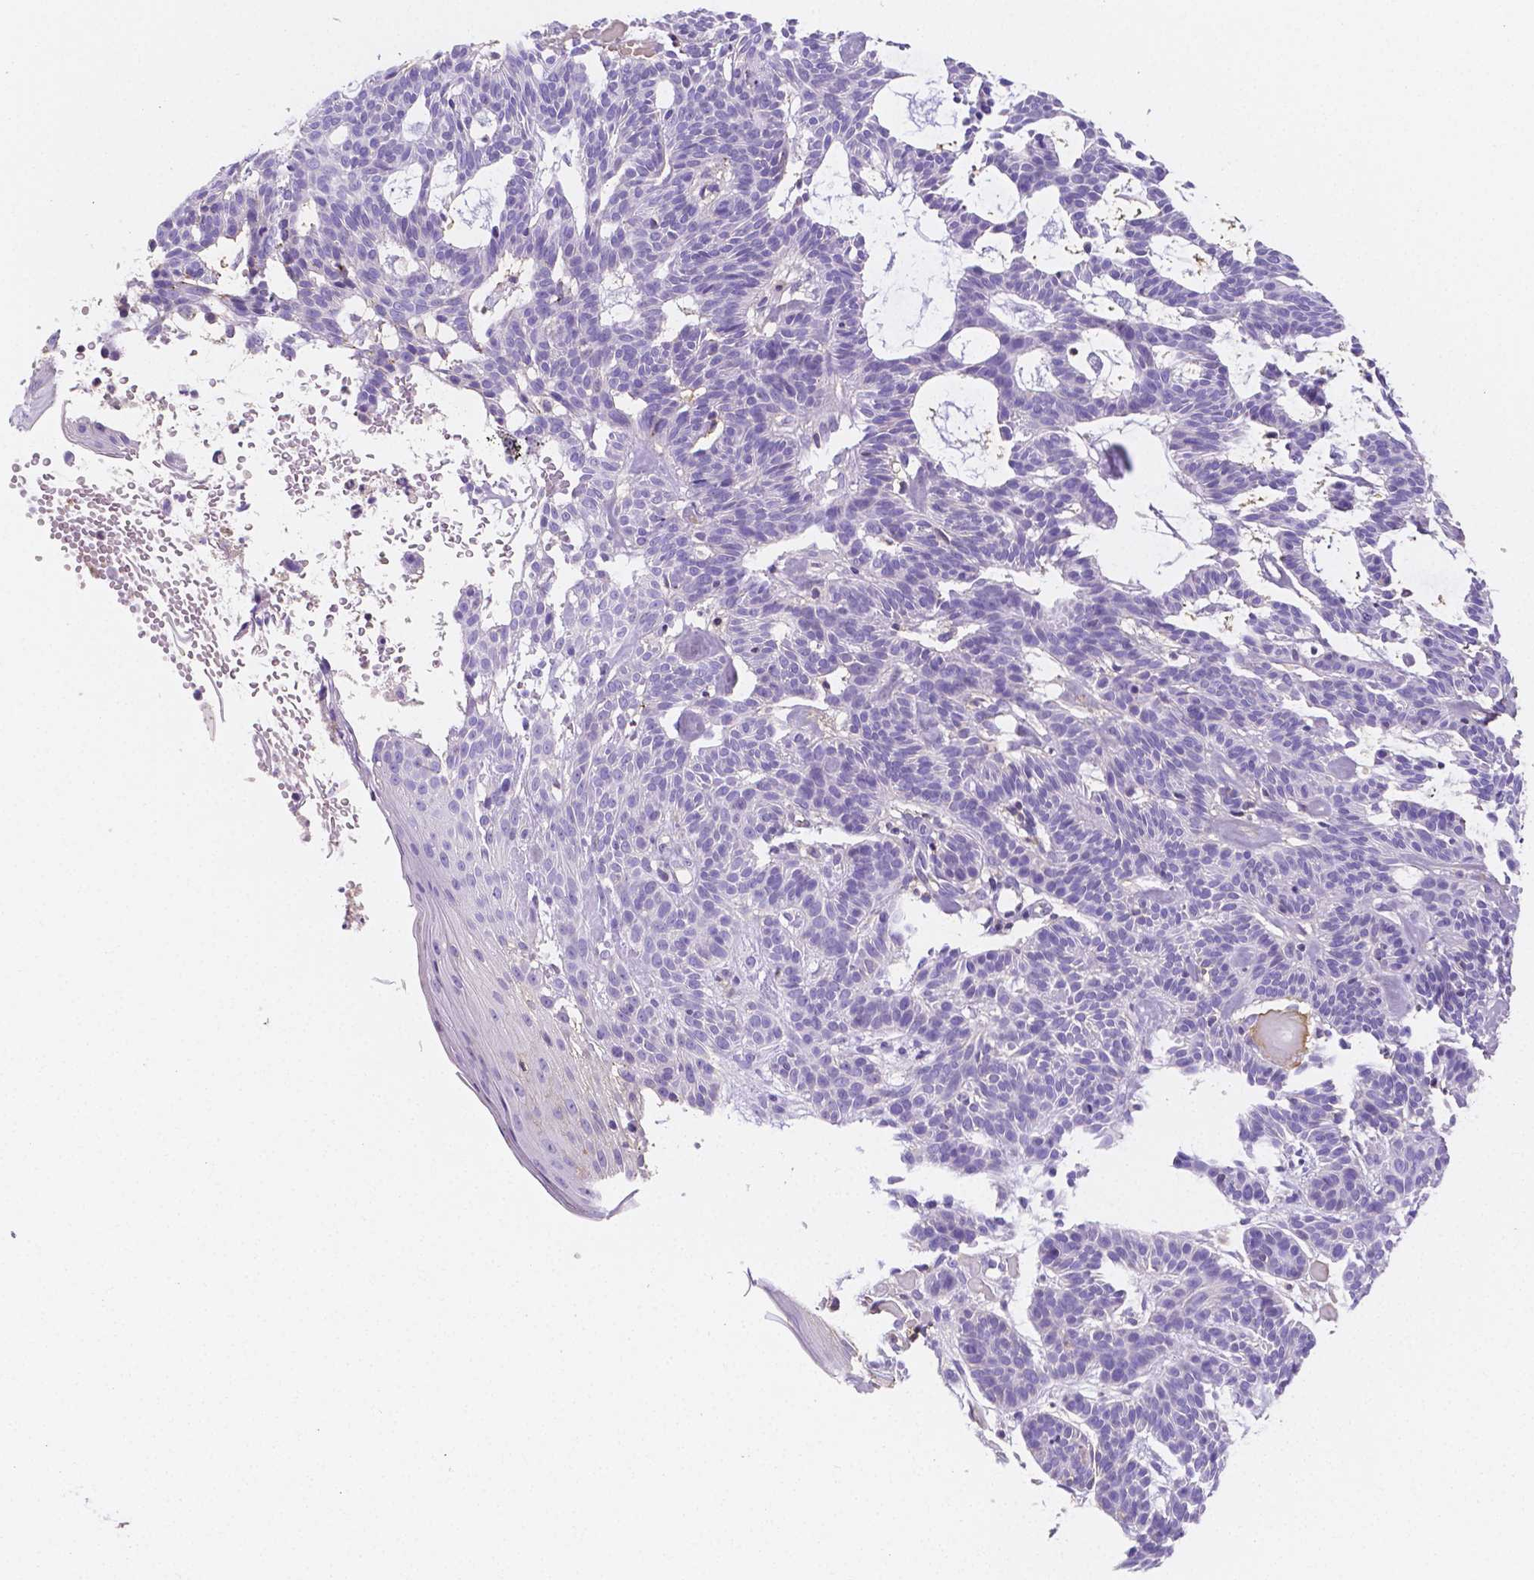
{"staining": {"intensity": "negative", "quantity": "none", "location": "none"}, "tissue": "skin cancer", "cell_type": "Tumor cells", "image_type": "cancer", "snomed": [{"axis": "morphology", "description": "Basal cell carcinoma"}, {"axis": "topography", "description": "Skin"}], "caption": "The image displays no staining of tumor cells in basal cell carcinoma (skin). (DAB immunohistochemistry (IHC) visualized using brightfield microscopy, high magnification).", "gene": "GABRD", "patient": {"sex": "male", "age": 85}}